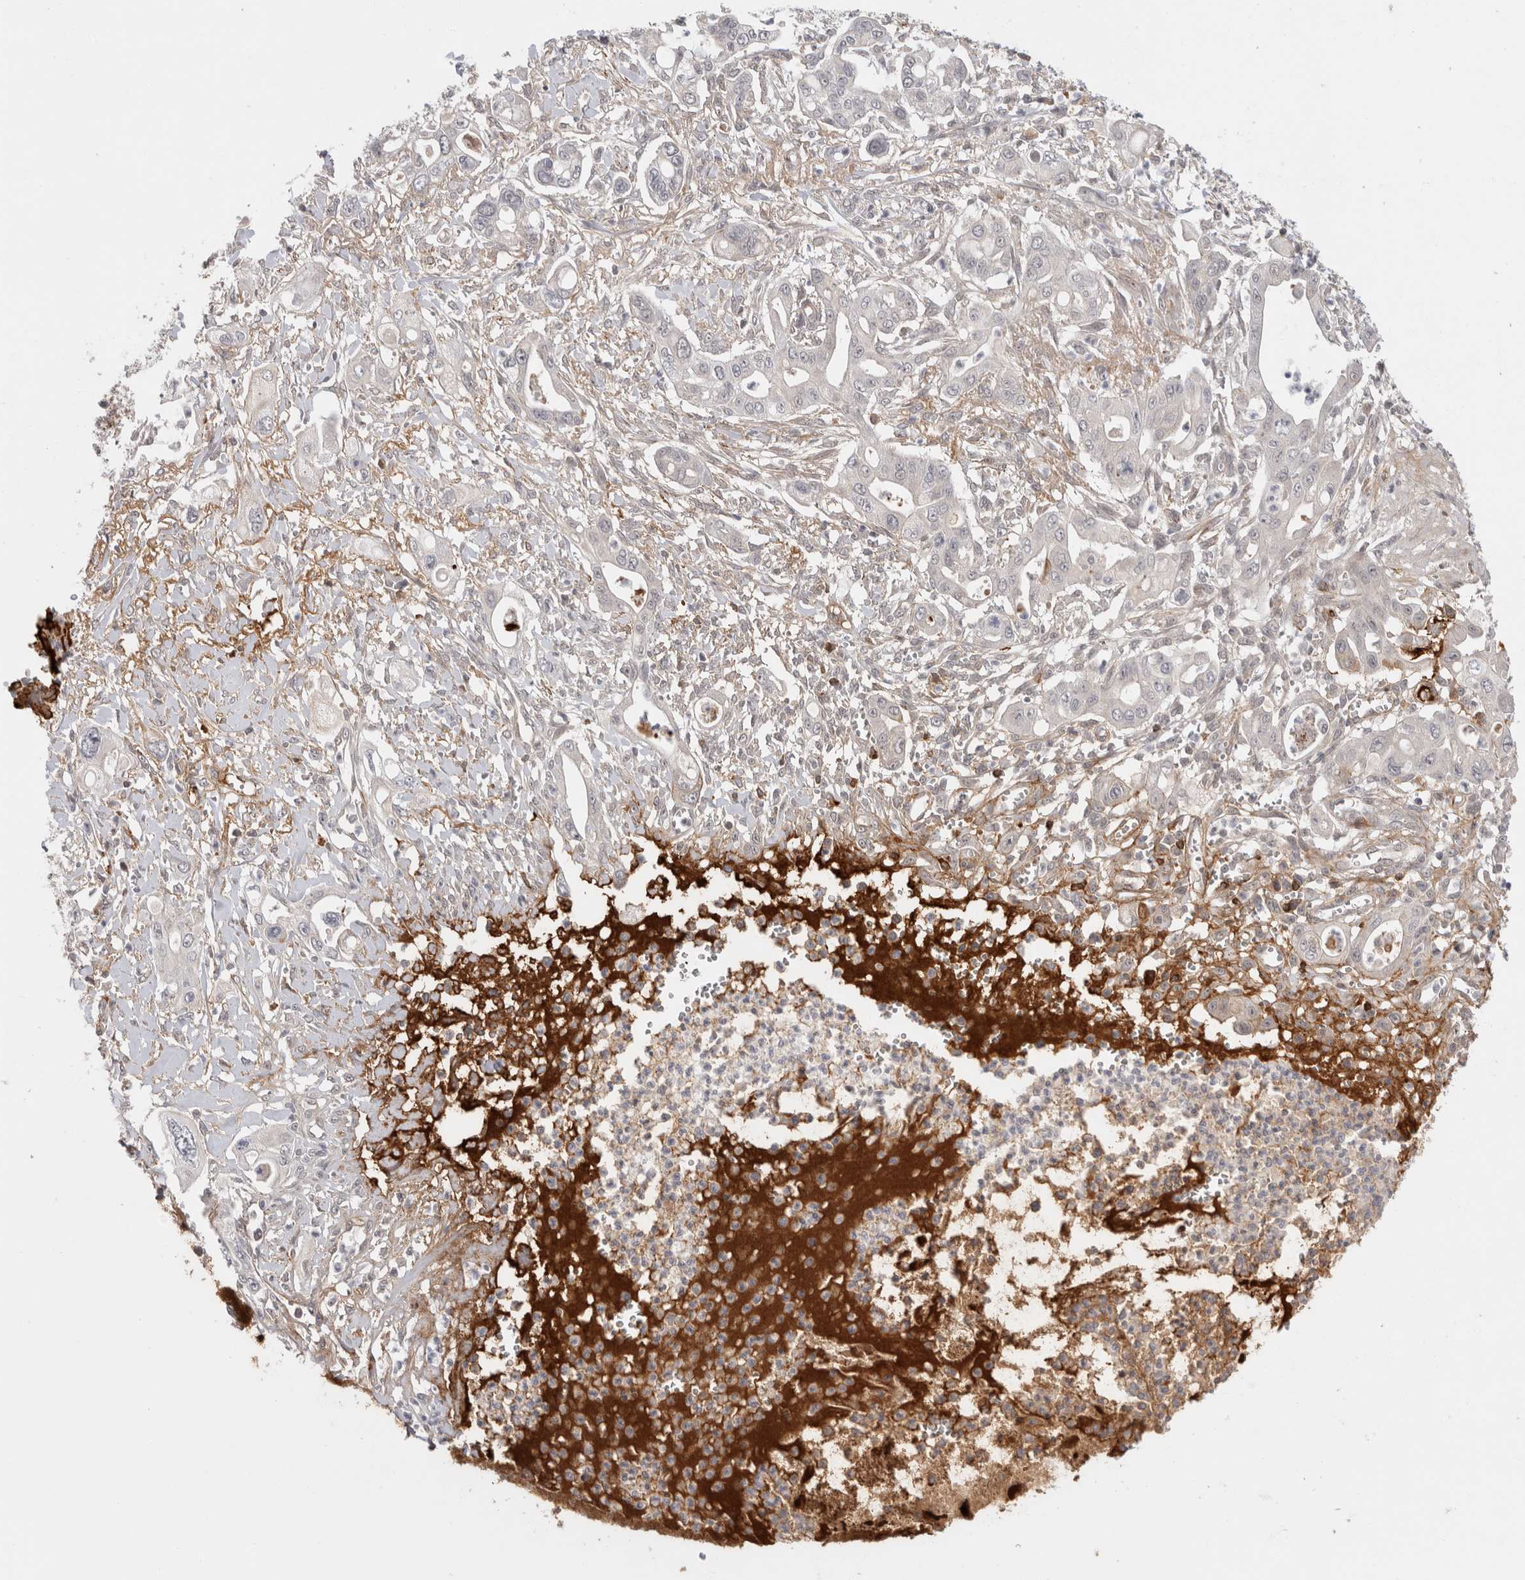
{"staining": {"intensity": "negative", "quantity": "none", "location": "none"}, "tissue": "pancreatic cancer", "cell_type": "Tumor cells", "image_type": "cancer", "snomed": [{"axis": "morphology", "description": "Adenocarcinoma, NOS"}, {"axis": "topography", "description": "Pancreas"}], "caption": "IHC of human adenocarcinoma (pancreatic) demonstrates no staining in tumor cells.", "gene": "ZNF318", "patient": {"sex": "male", "age": 68}}